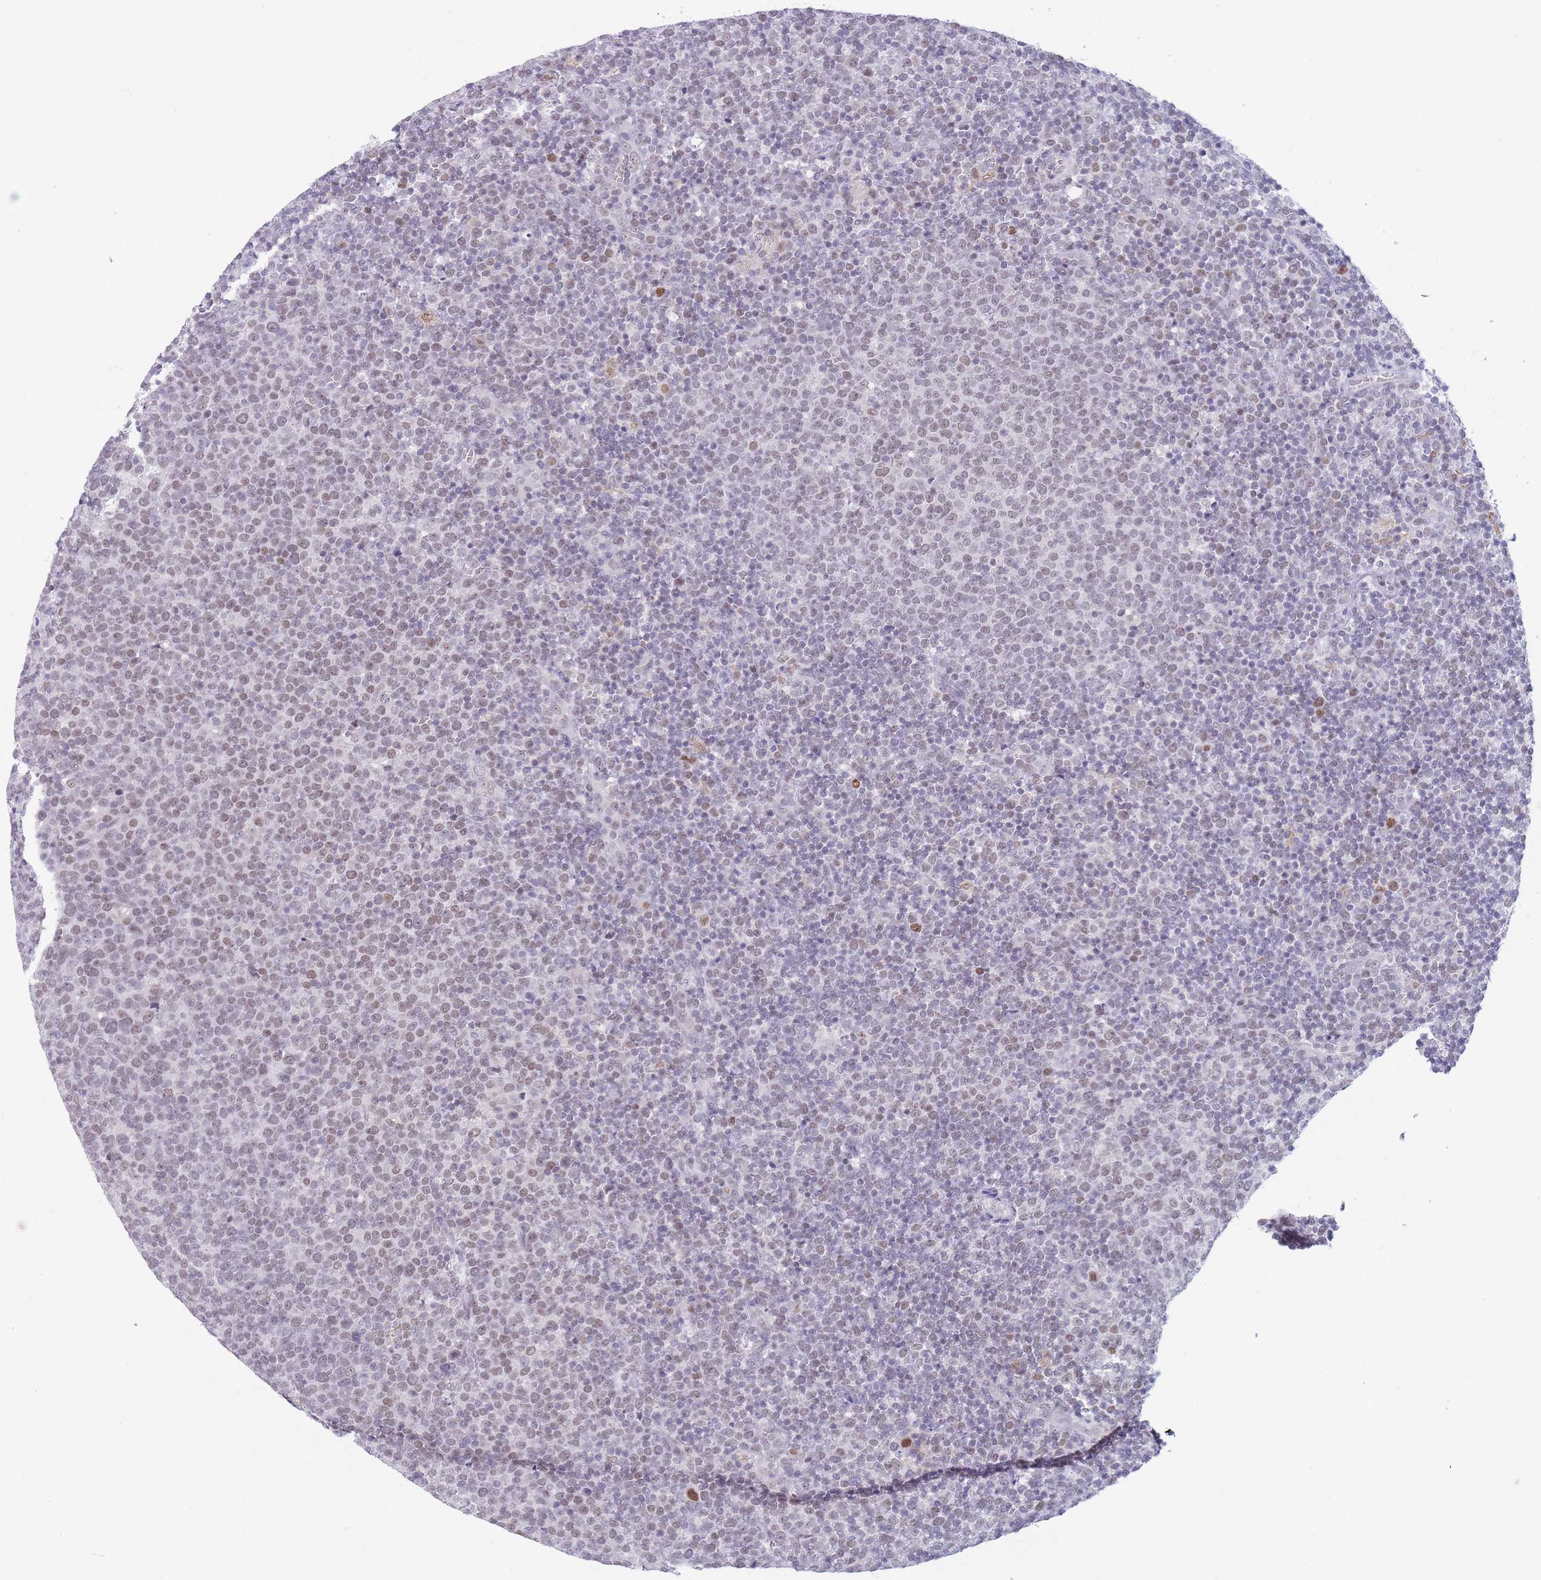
{"staining": {"intensity": "weak", "quantity": "25%-75%", "location": "nuclear"}, "tissue": "lymphoma", "cell_type": "Tumor cells", "image_type": "cancer", "snomed": [{"axis": "morphology", "description": "Malignant lymphoma, non-Hodgkin's type, High grade"}, {"axis": "topography", "description": "Lymph node"}], "caption": "Immunohistochemical staining of malignant lymphoma, non-Hodgkin's type (high-grade) exhibits low levels of weak nuclear protein positivity in approximately 25%-75% of tumor cells.", "gene": "ARID3B", "patient": {"sex": "male", "age": 61}}